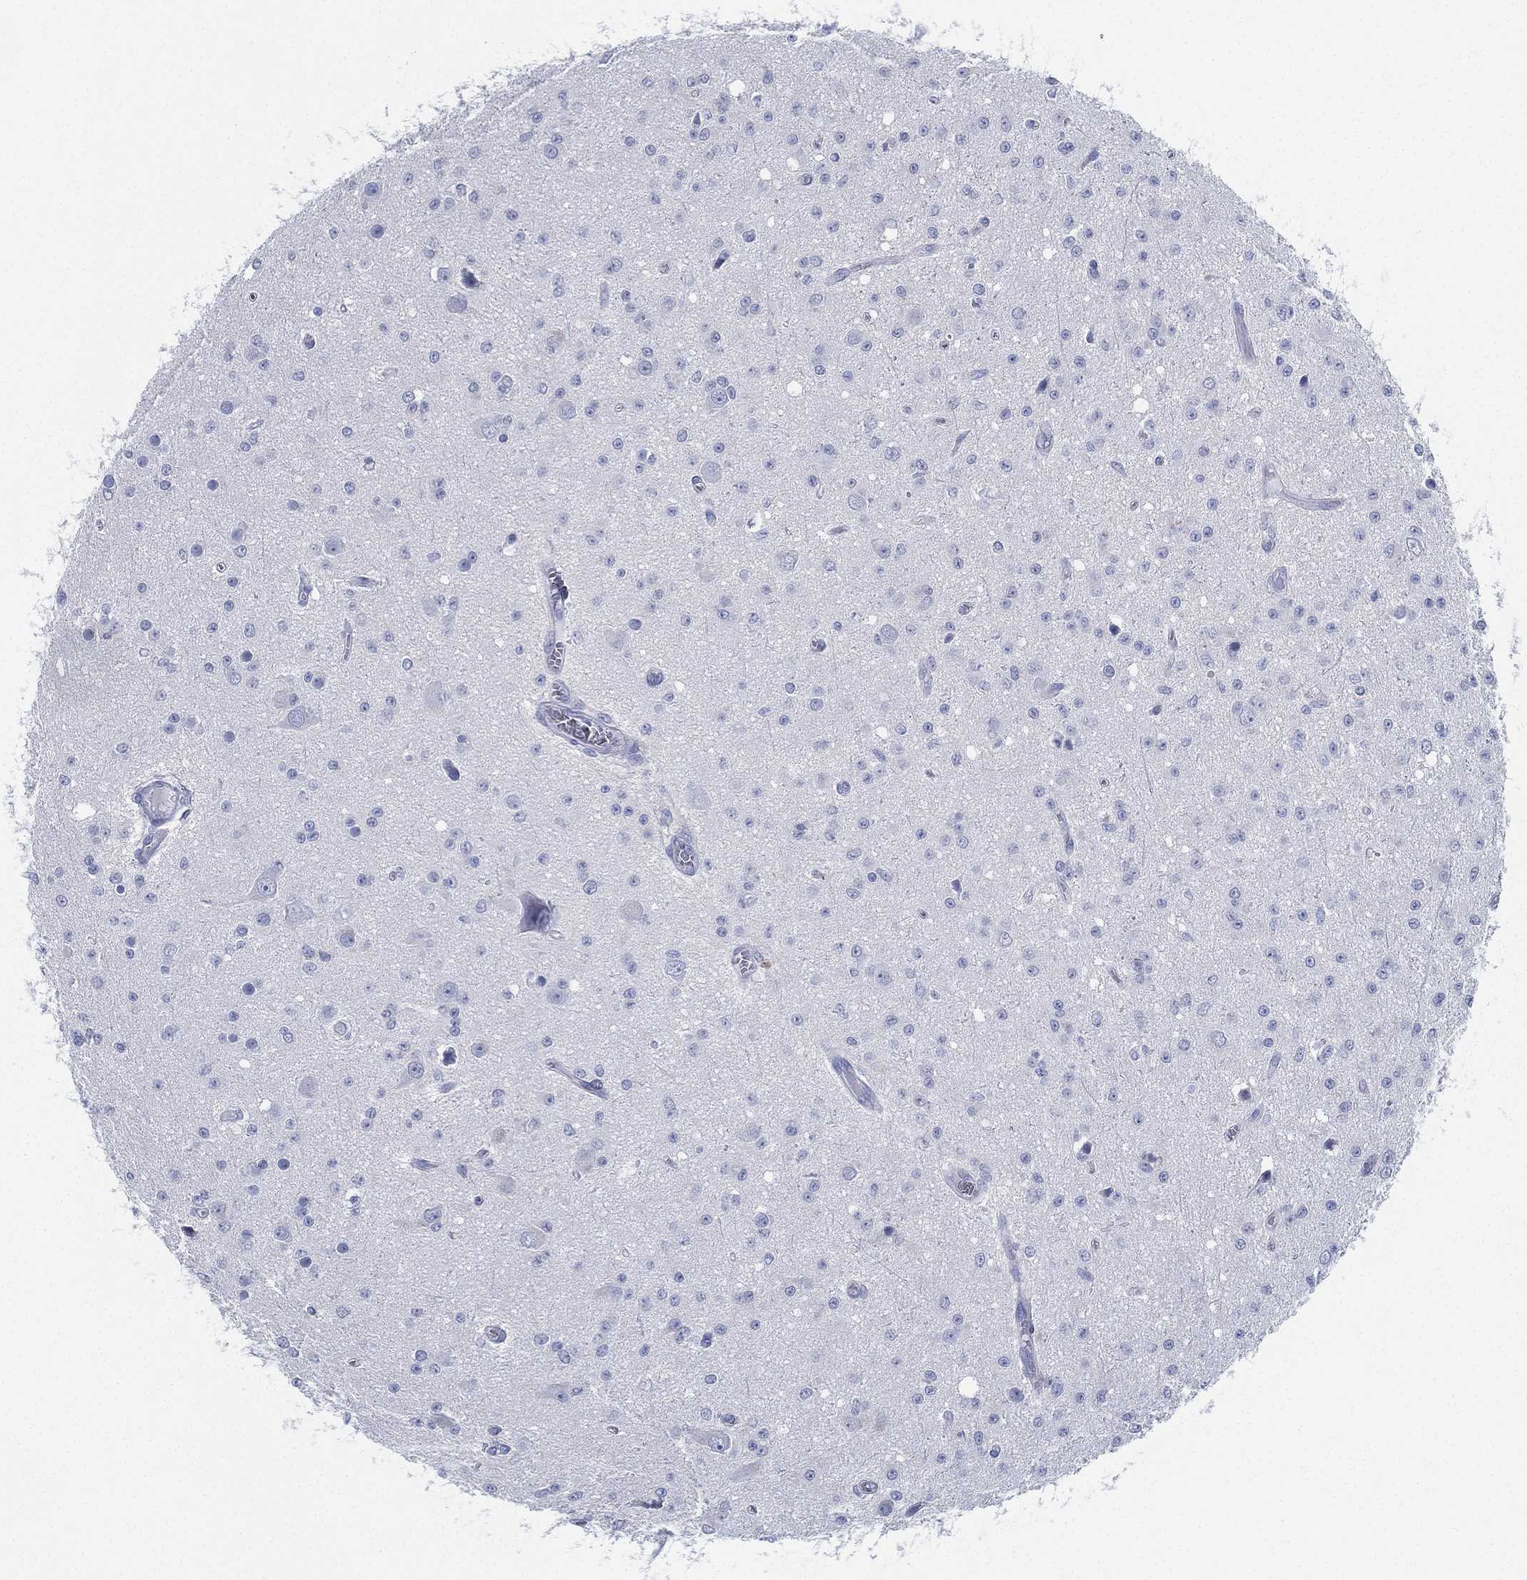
{"staining": {"intensity": "negative", "quantity": "none", "location": "none"}, "tissue": "glioma", "cell_type": "Tumor cells", "image_type": "cancer", "snomed": [{"axis": "morphology", "description": "Glioma, malignant, Low grade"}, {"axis": "topography", "description": "Brain"}], "caption": "A micrograph of low-grade glioma (malignant) stained for a protein reveals no brown staining in tumor cells. Brightfield microscopy of IHC stained with DAB (3,3'-diaminobenzidine) (brown) and hematoxylin (blue), captured at high magnification.", "gene": "DEFB121", "patient": {"sex": "female", "age": 45}}